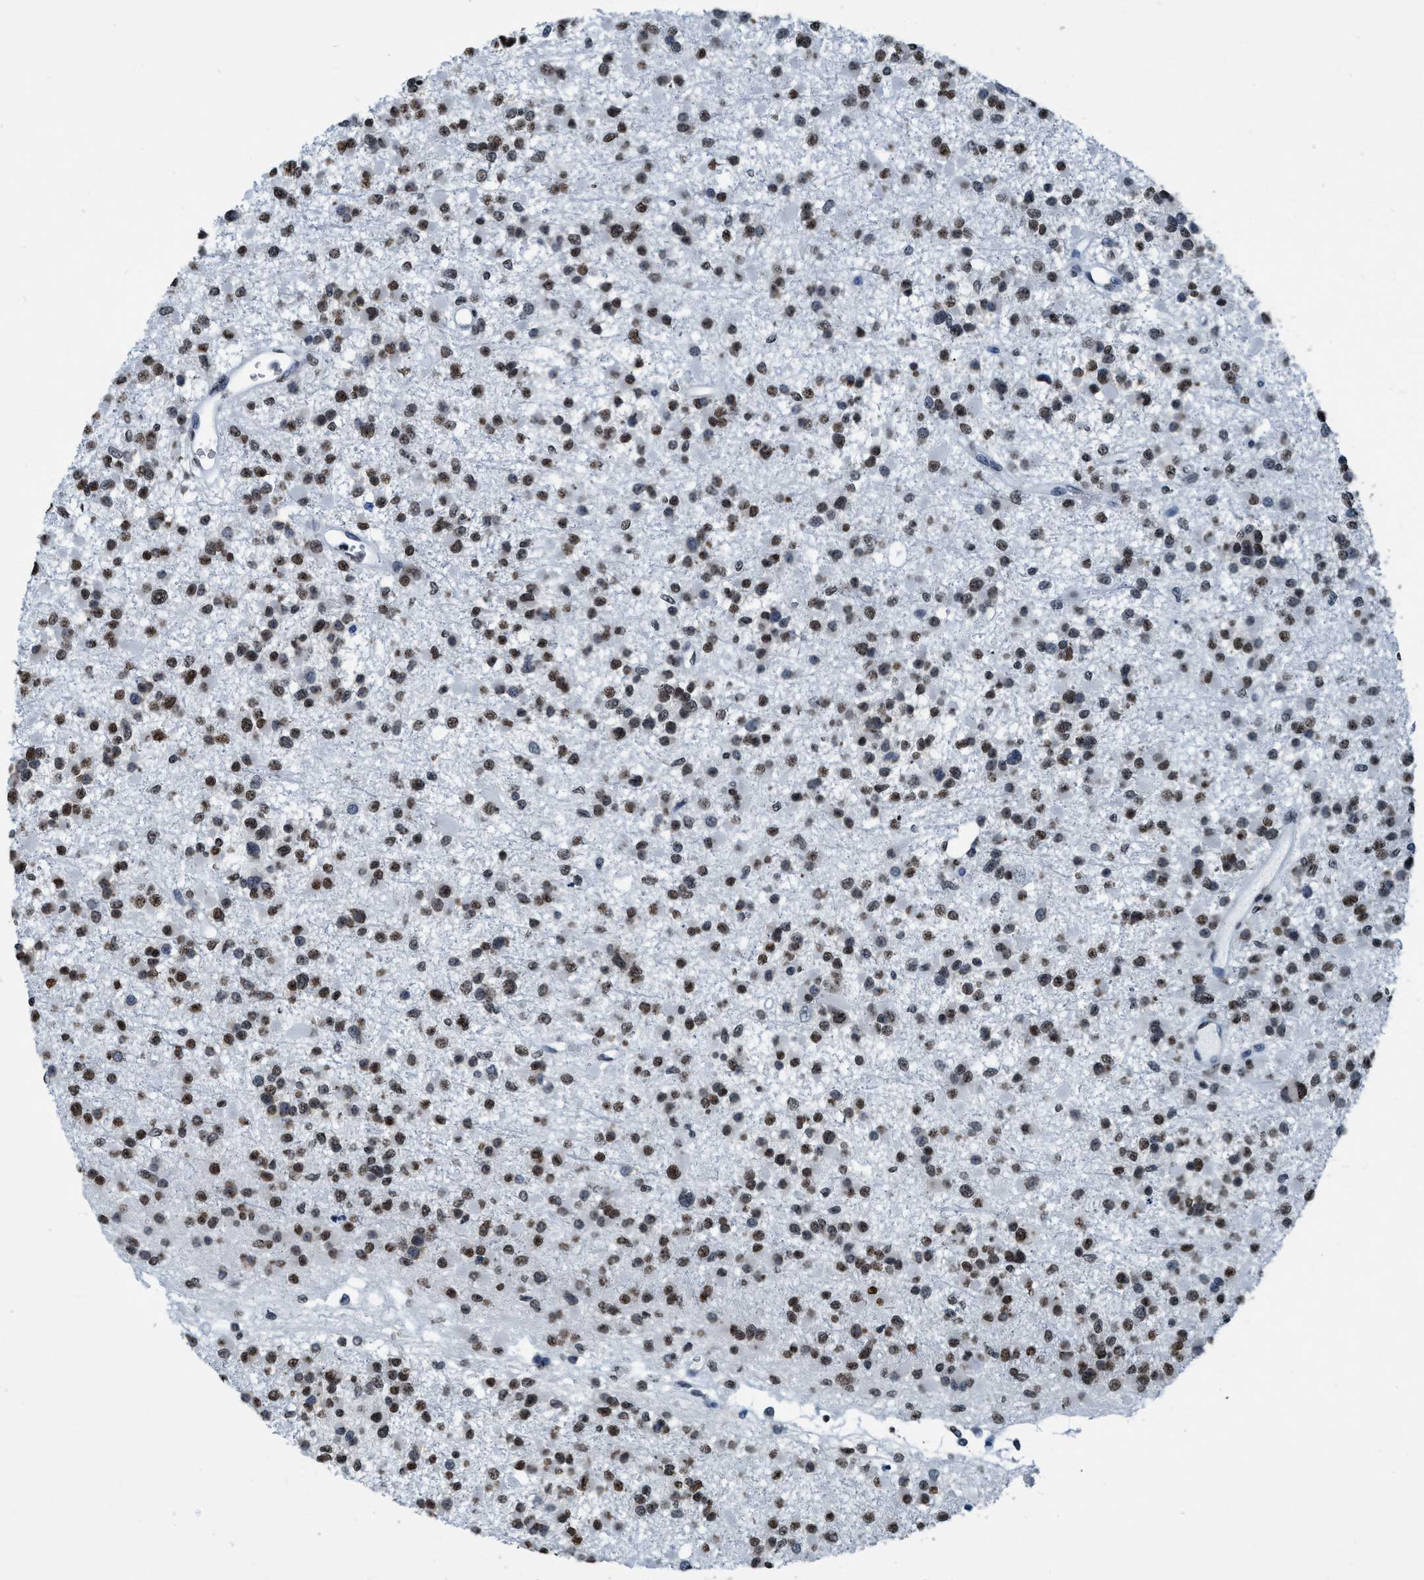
{"staining": {"intensity": "moderate", "quantity": ">75%", "location": "nuclear"}, "tissue": "glioma", "cell_type": "Tumor cells", "image_type": "cancer", "snomed": [{"axis": "morphology", "description": "Glioma, malignant, Low grade"}, {"axis": "topography", "description": "Brain"}], "caption": "Immunohistochemistry (DAB) staining of glioma shows moderate nuclear protein expression in about >75% of tumor cells. (DAB (3,3'-diaminobenzidine) IHC with brightfield microscopy, high magnification).", "gene": "CCNE2", "patient": {"sex": "female", "age": 22}}